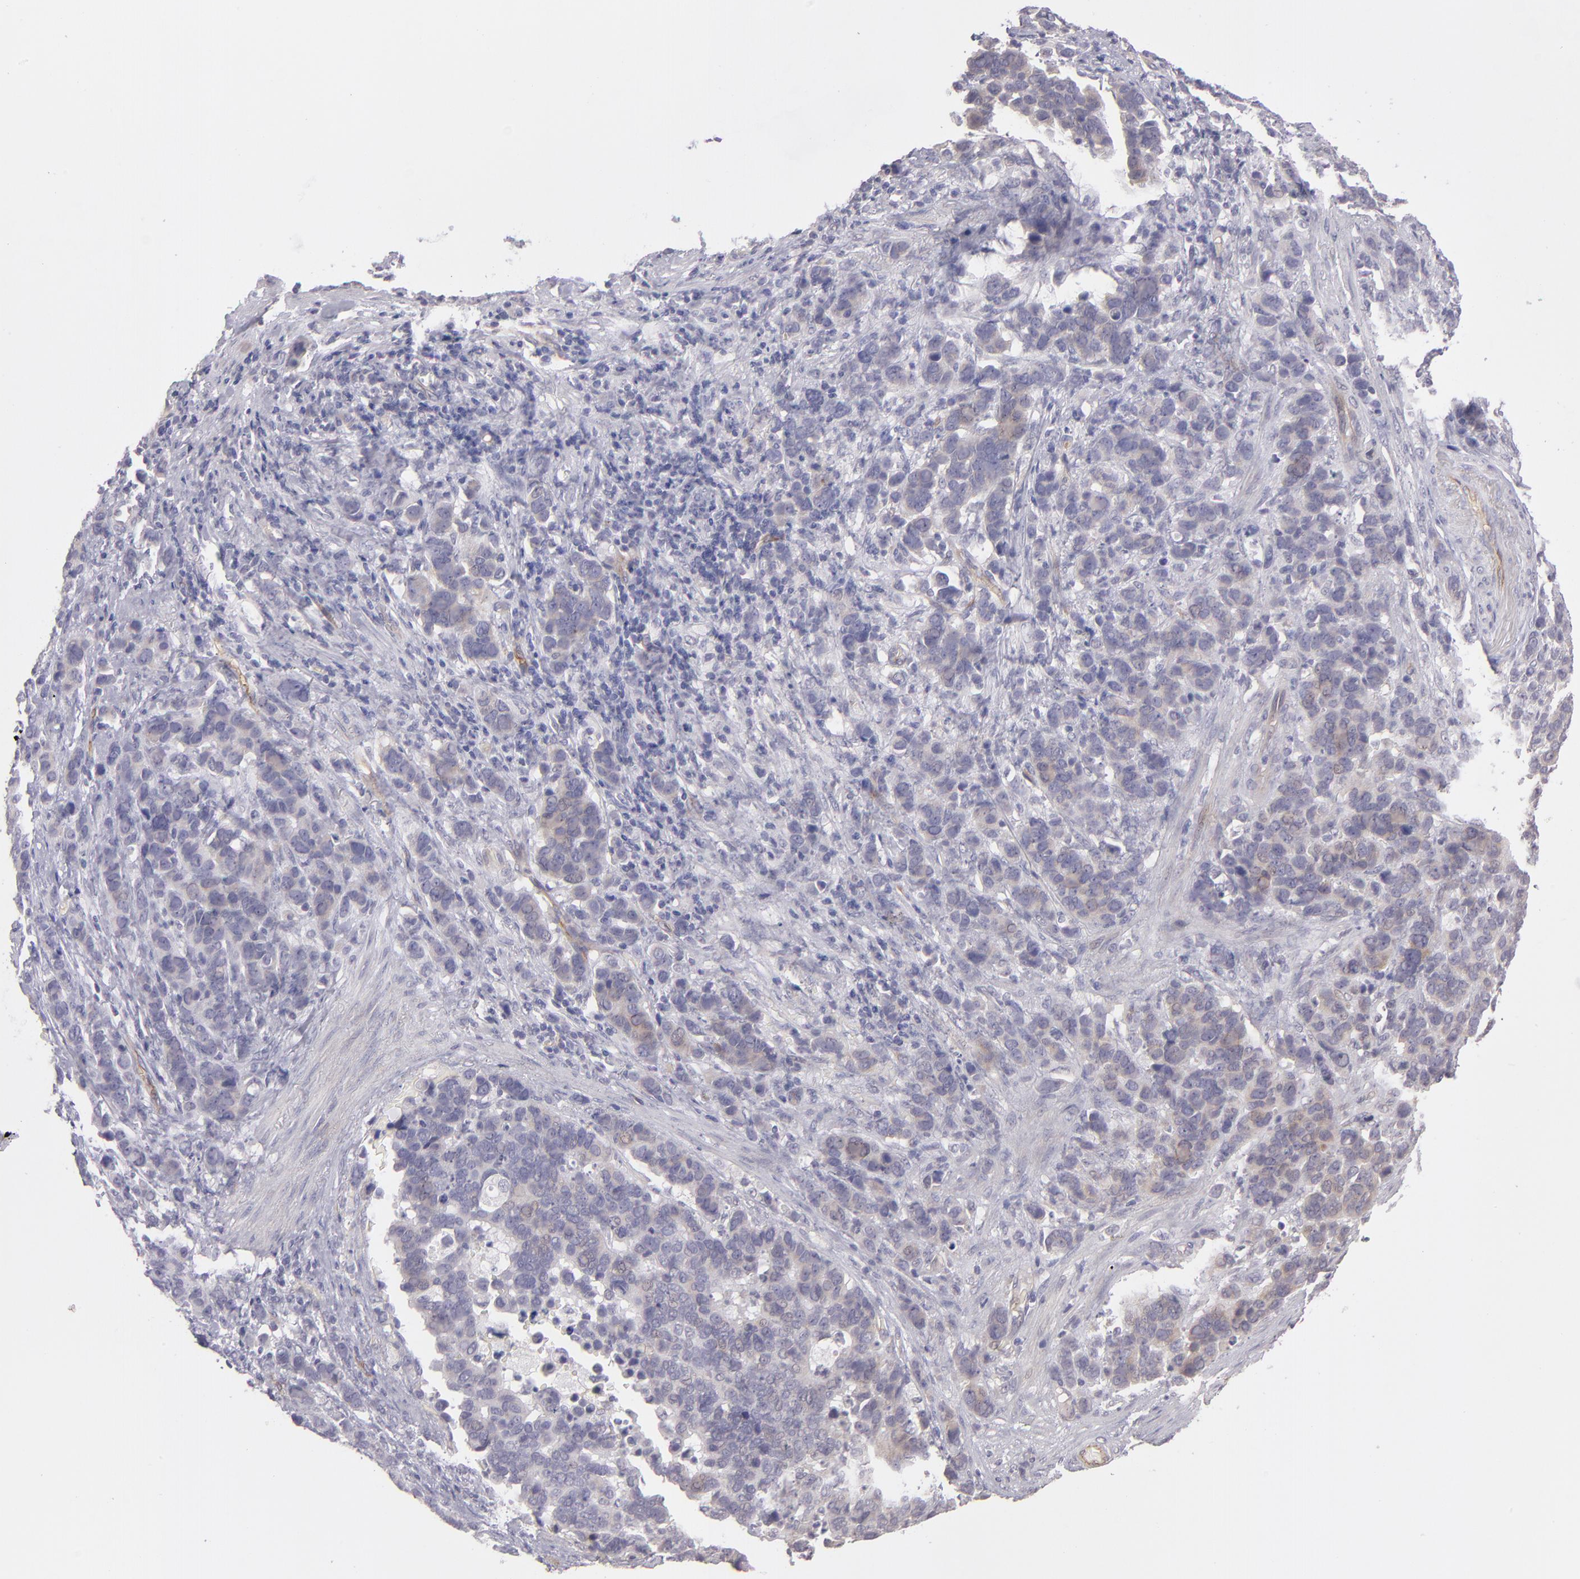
{"staining": {"intensity": "negative", "quantity": "none", "location": "none"}, "tissue": "stomach cancer", "cell_type": "Tumor cells", "image_type": "cancer", "snomed": [{"axis": "morphology", "description": "Adenocarcinoma, NOS"}, {"axis": "topography", "description": "Stomach, upper"}], "caption": "DAB immunohistochemical staining of human stomach cancer (adenocarcinoma) shows no significant staining in tumor cells. (DAB immunohistochemistry visualized using brightfield microscopy, high magnification).", "gene": "THBD", "patient": {"sex": "male", "age": 71}}